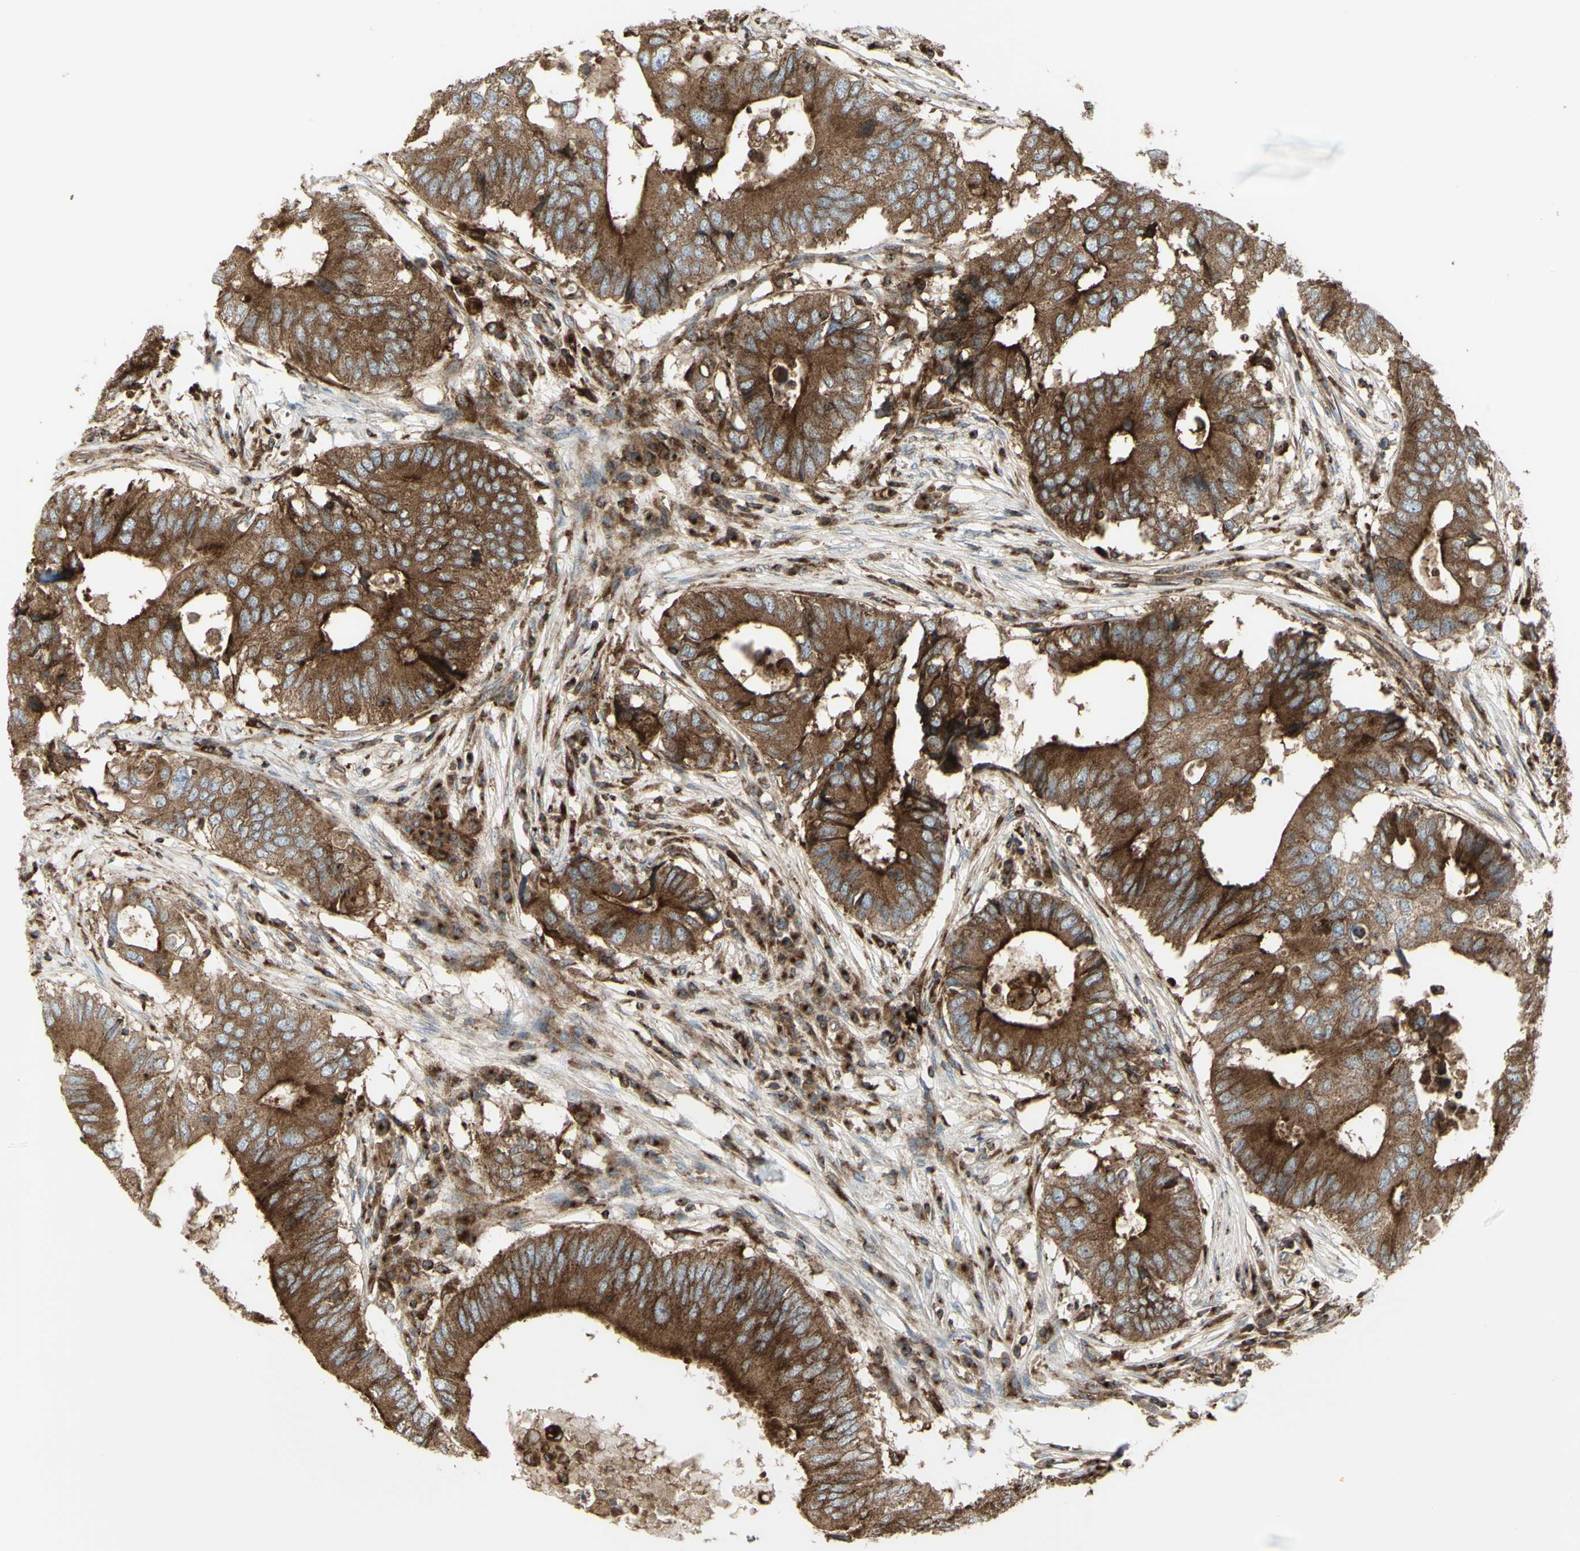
{"staining": {"intensity": "strong", "quantity": ">75%", "location": "cytoplasmic/membranous"}, "tissue": "colorectal cancer", "cell_type": "Tumor cells", "image_type": "cancer", "snomed": [{"axis": "morphology", "description": "Adenocarcinoma, NOS"}, {"axis": "topography", "description": "Colon"}], "caption": "Human colorectal adenocarcinoma stained with a brown dye exhibits strong cytoplasmic/membranous positive staining in about >75% of tumor cells.", "gene": "NAPA", "patient": {"sex": "male", "age": 71}}